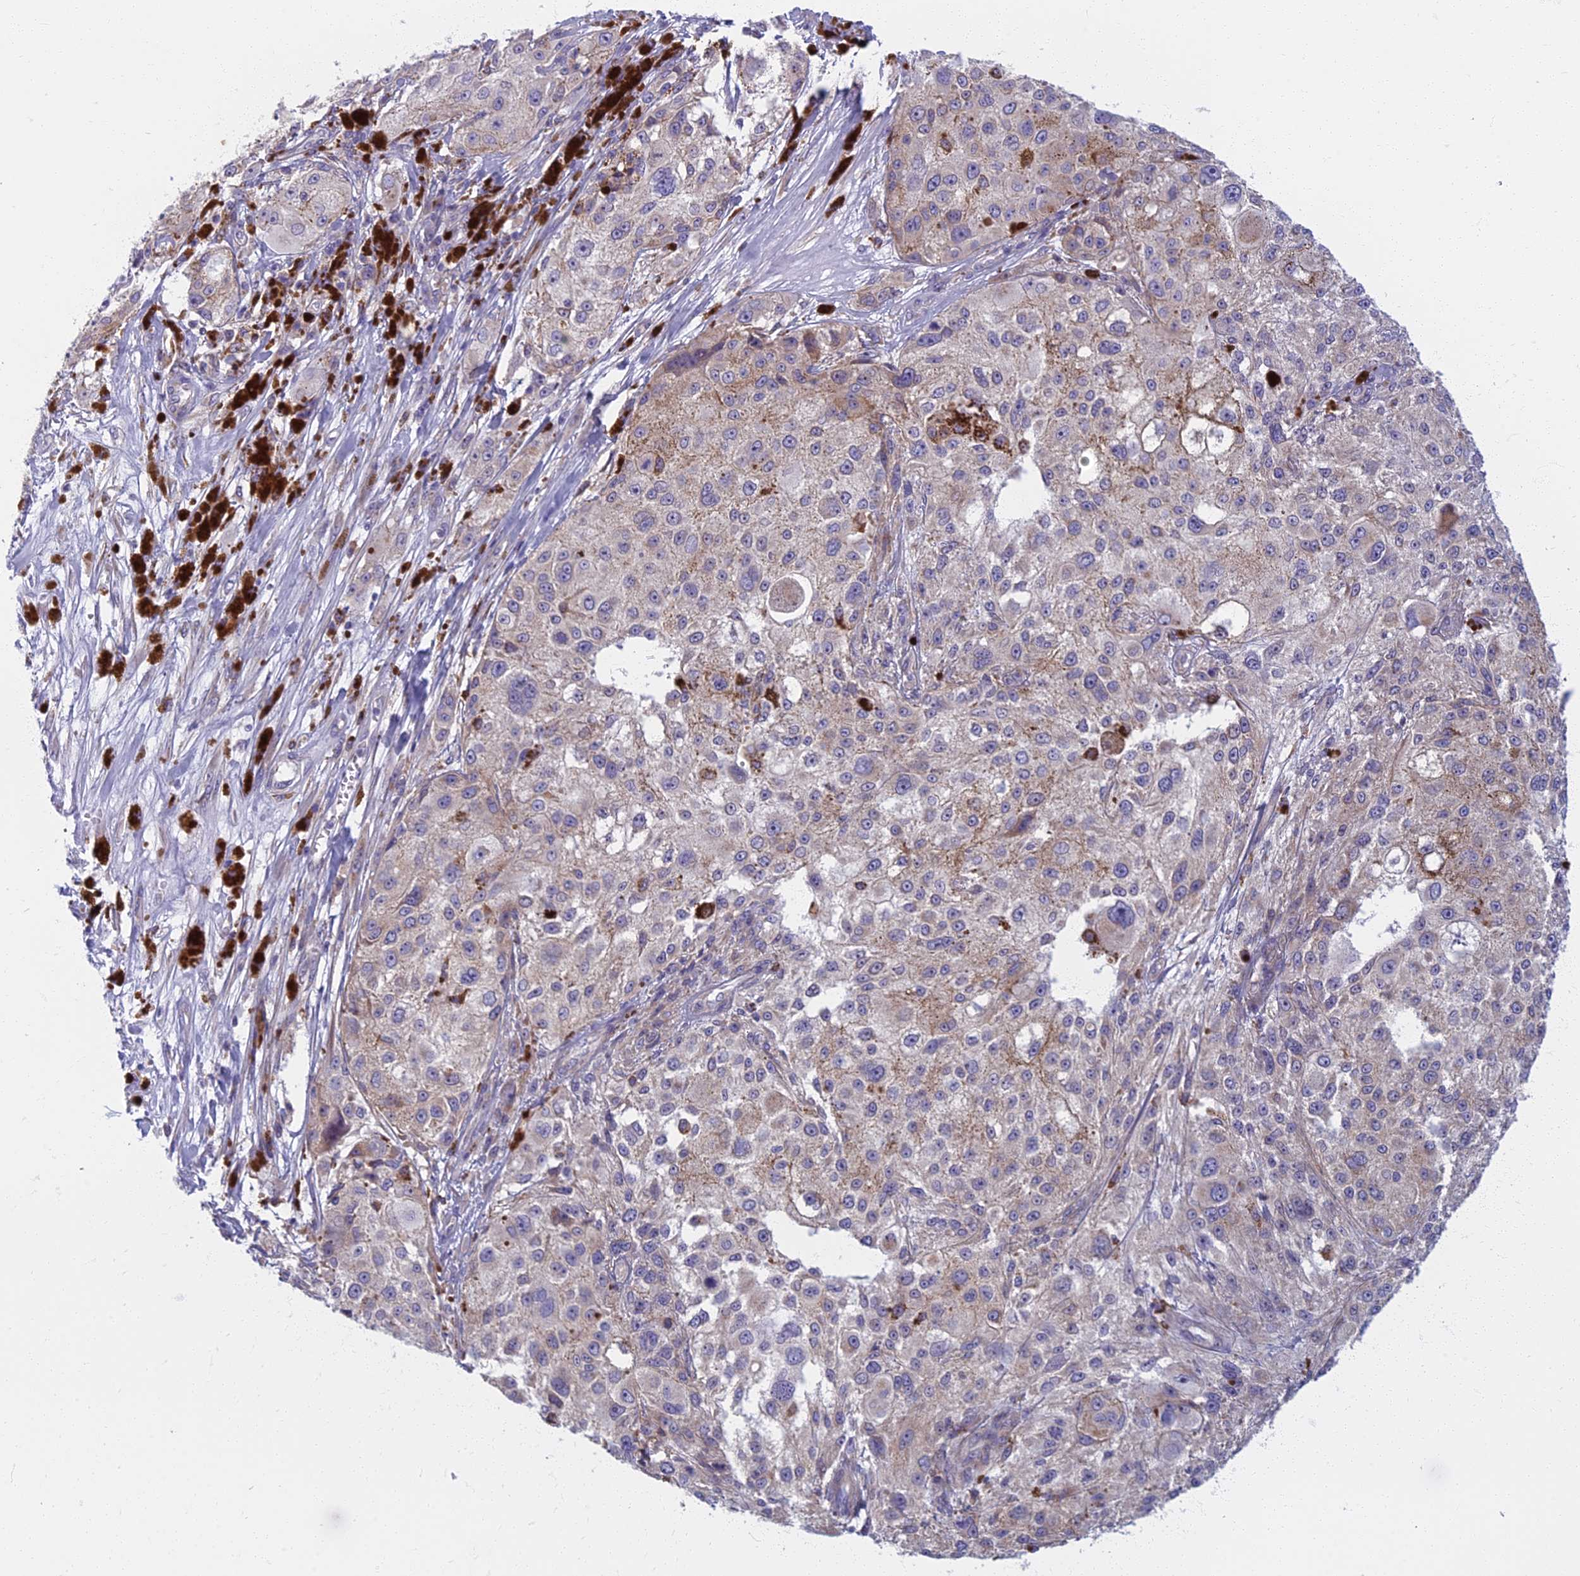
{"staining": {"intensity": "negative", "quantity": "none", "location": "none"}, "tissue": "melanoma", "cell_type": "Tumor cells", "image_type": "cancer", "snomed": [{"axis": "morphology", "description": "Necrosis, NOS"}, {"axis": "morphology", "description": "Malignant melanoma, NOS"}, {"axis": "topography", "description": "Skin"}], "caption": "This histopathology image is of melanoma stained with immunohistochemistry to label a protein in brown with the nuclei are counter-stained blue. There is no staining in tumor cells.", "gene": "DDX51", "patient": {"sex": "female", "age": 87}}